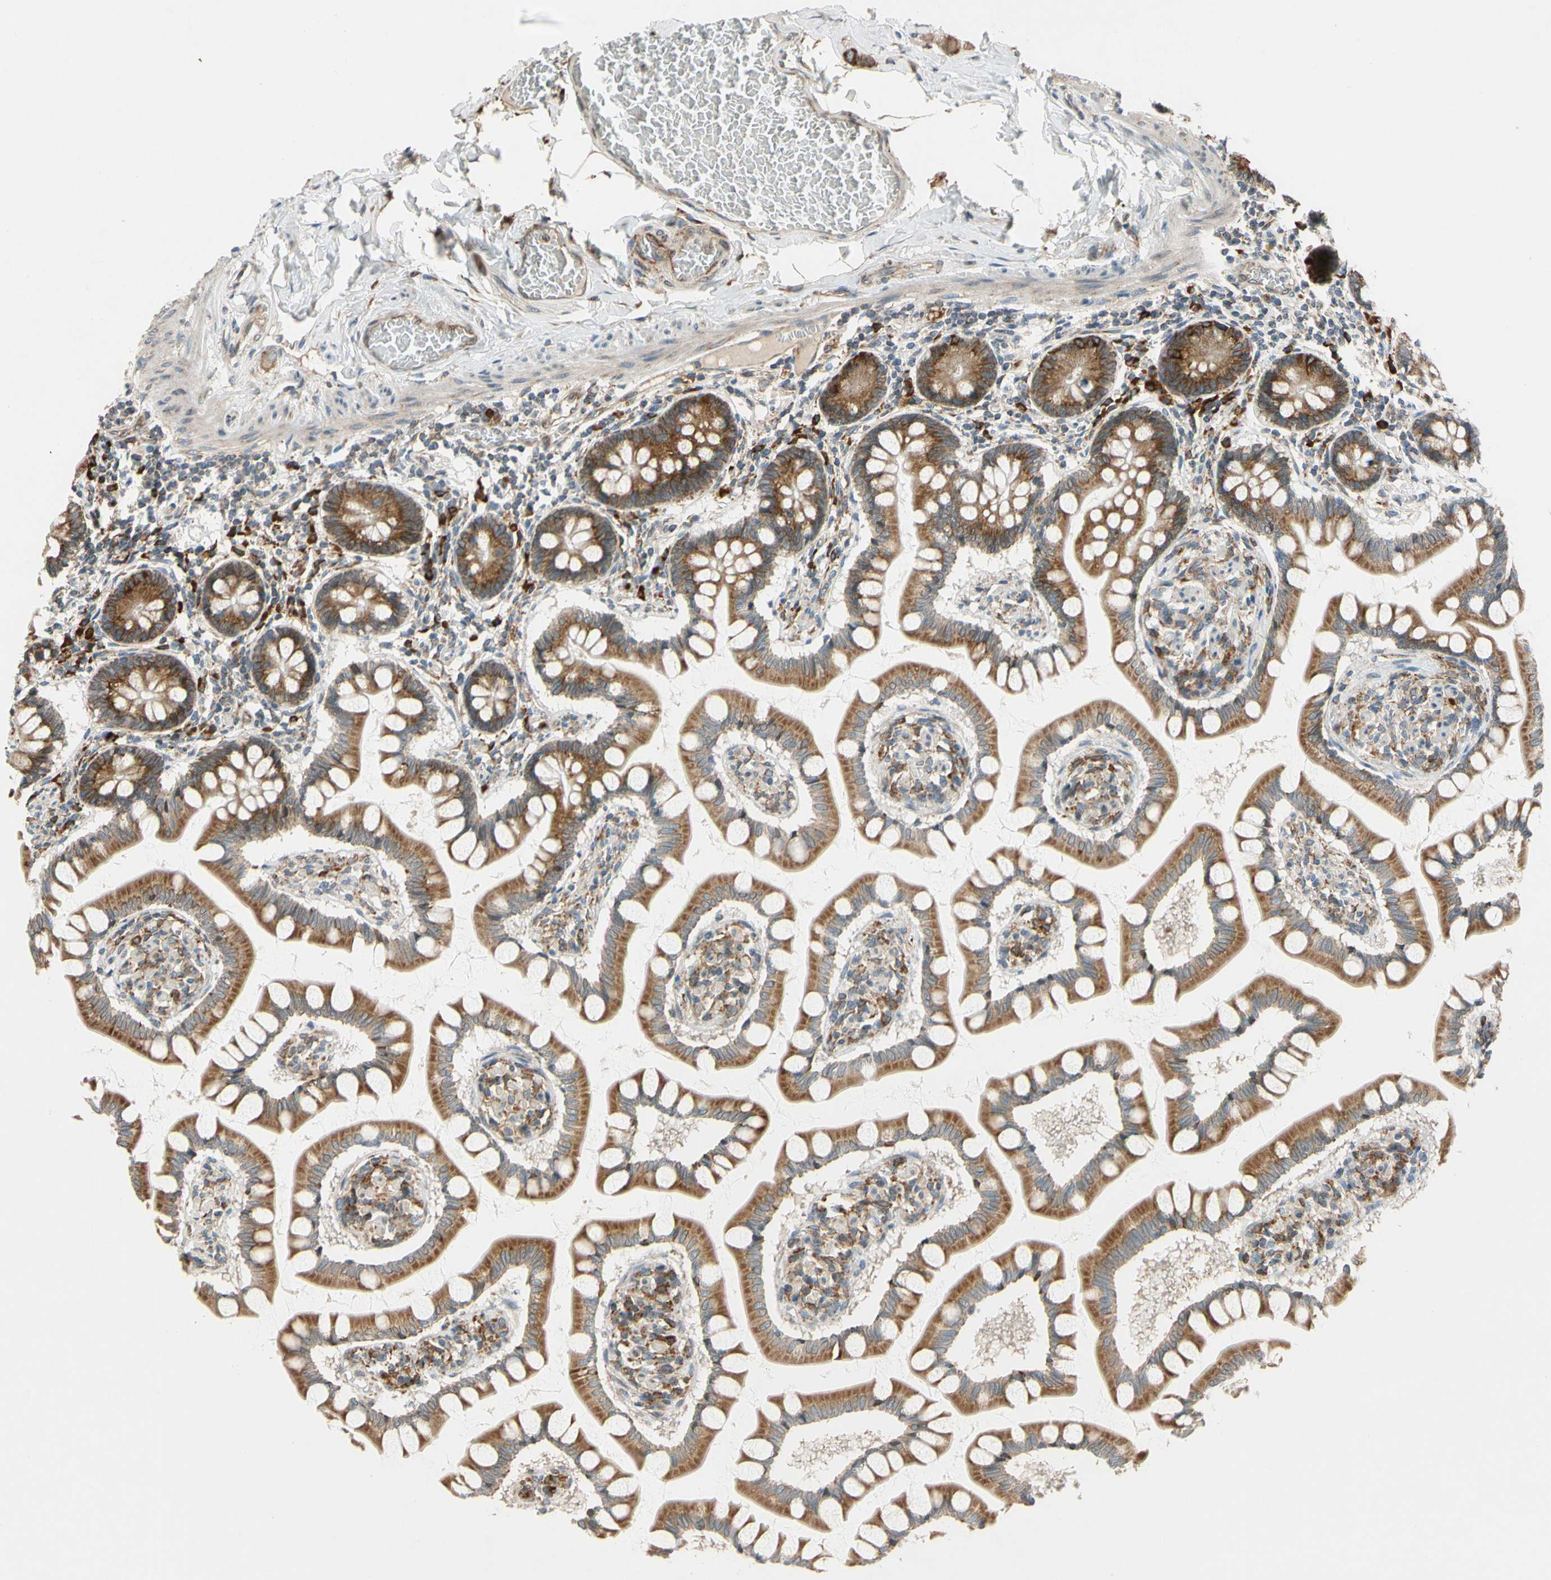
{"staining": {"intensity": "strong", "quantity": ">75%", "location": "cytoplasmic/membranous"}, "tissue": "small intestine", "cell_type": "Glandular cells", "image_type": "normal", "snomed": [{"axis": "morphology", "description": "Normal tissue, NOS"}, {"axis": "topography", "description": "Small intestine"}], "caption": "Normal small intestine was stained to show a protein in brown. There is high levels of strong cytoplasmic/membranous staining in approximately >75% of glandular cells.", "gene": "RPN2", "patient": {"sex": "male", "age": 41}}